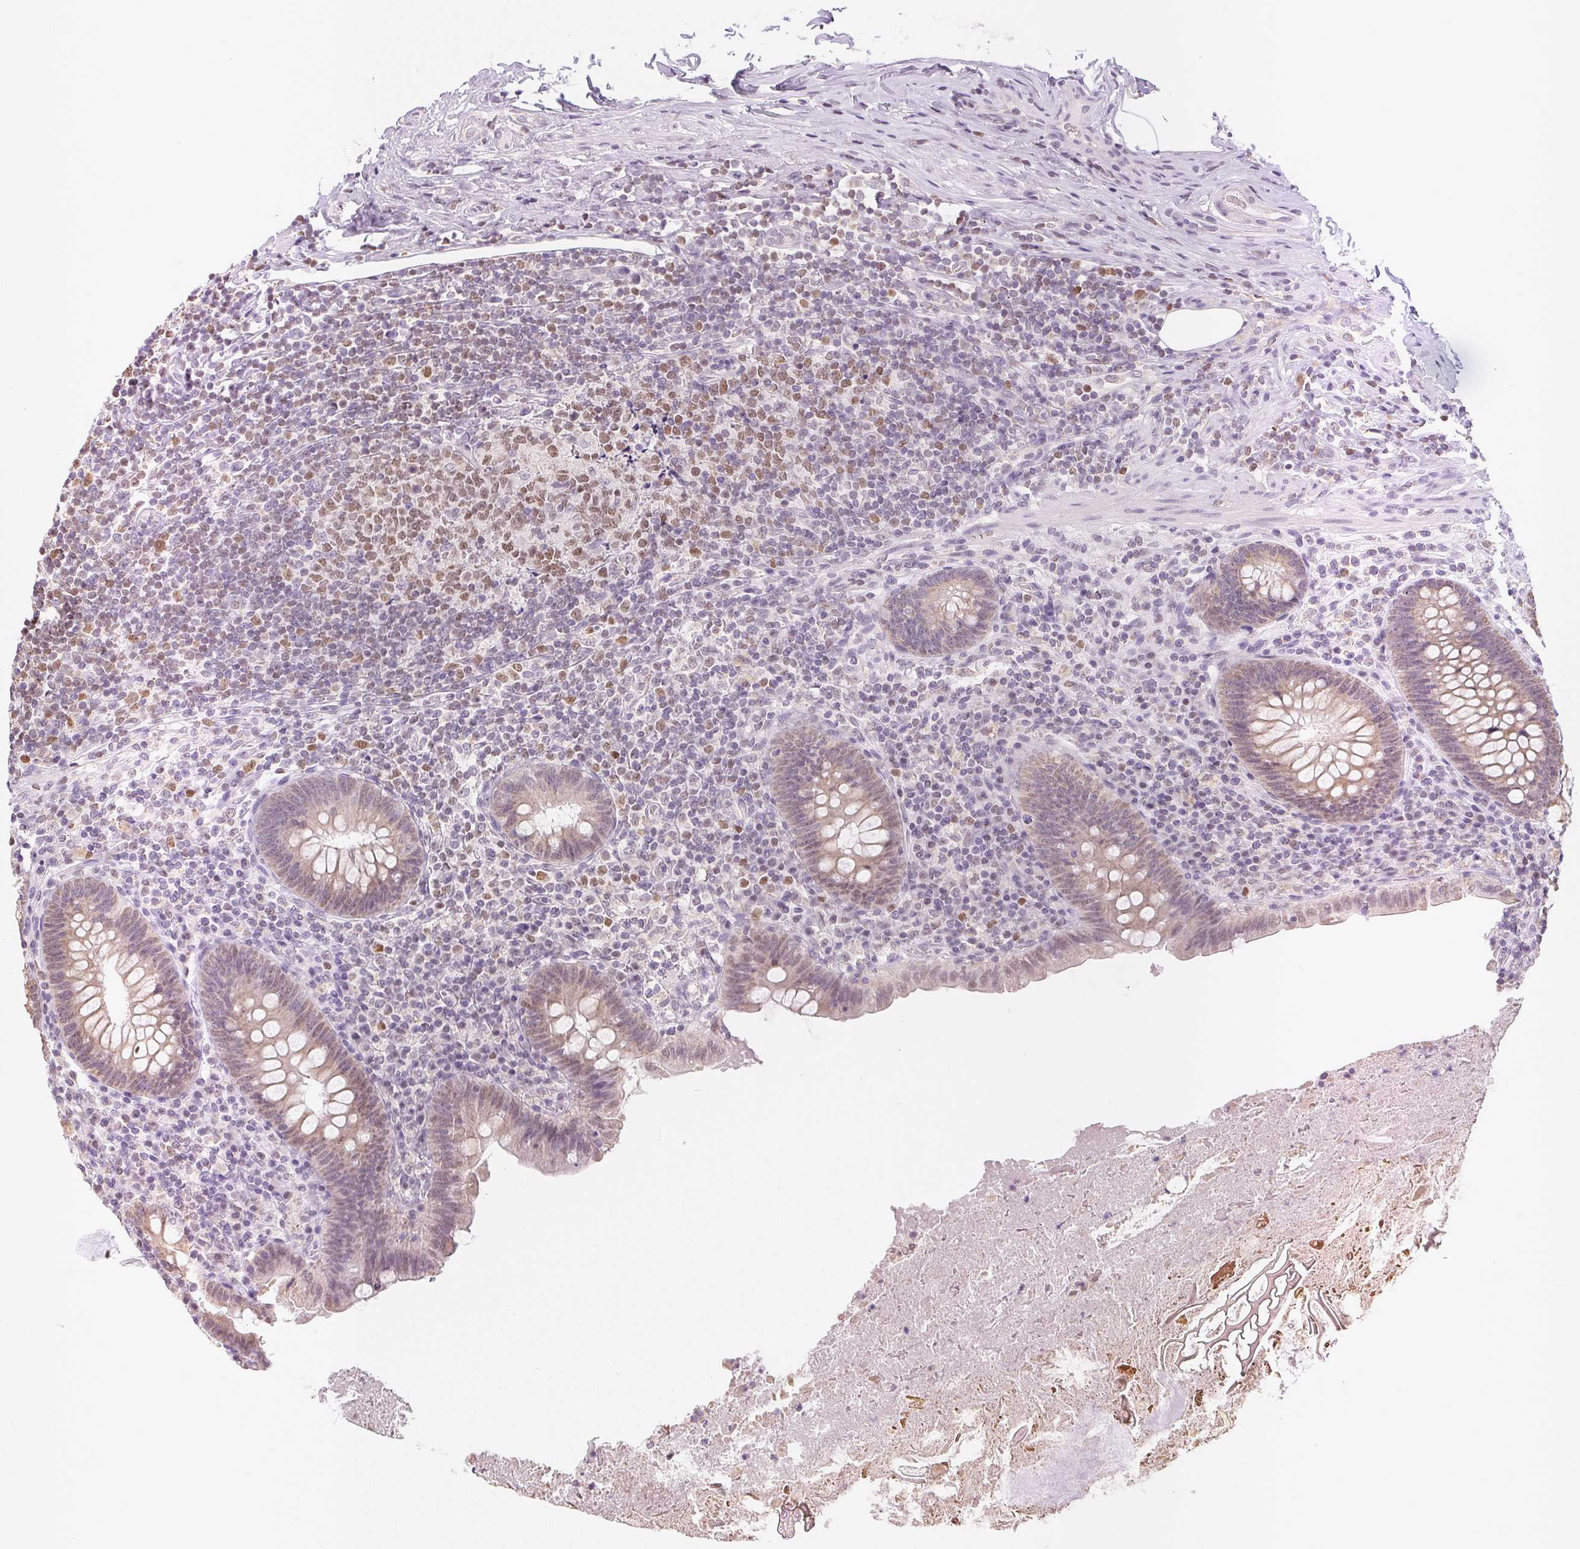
{"staining": {"intensity": "weak", "quantity": "25%-75%", "location": "cytoplasmic/membranous"}, "tissue": "appendix", "cell_type": "Glandular cells", "image_type": "normal", "snomed": [{"axis": "morphology", "description": "Normal tissue, NOS"}, {"axis": "topography", "description": "Appendix"}], "caption": "Protein expression analysis of unremarkable appendix reveals weak cytoplasmic/membranous staining in about 25%-75% of glandular cells.", "gene": "POU2F2", "patient": {"sex": "male", "age": 47}}